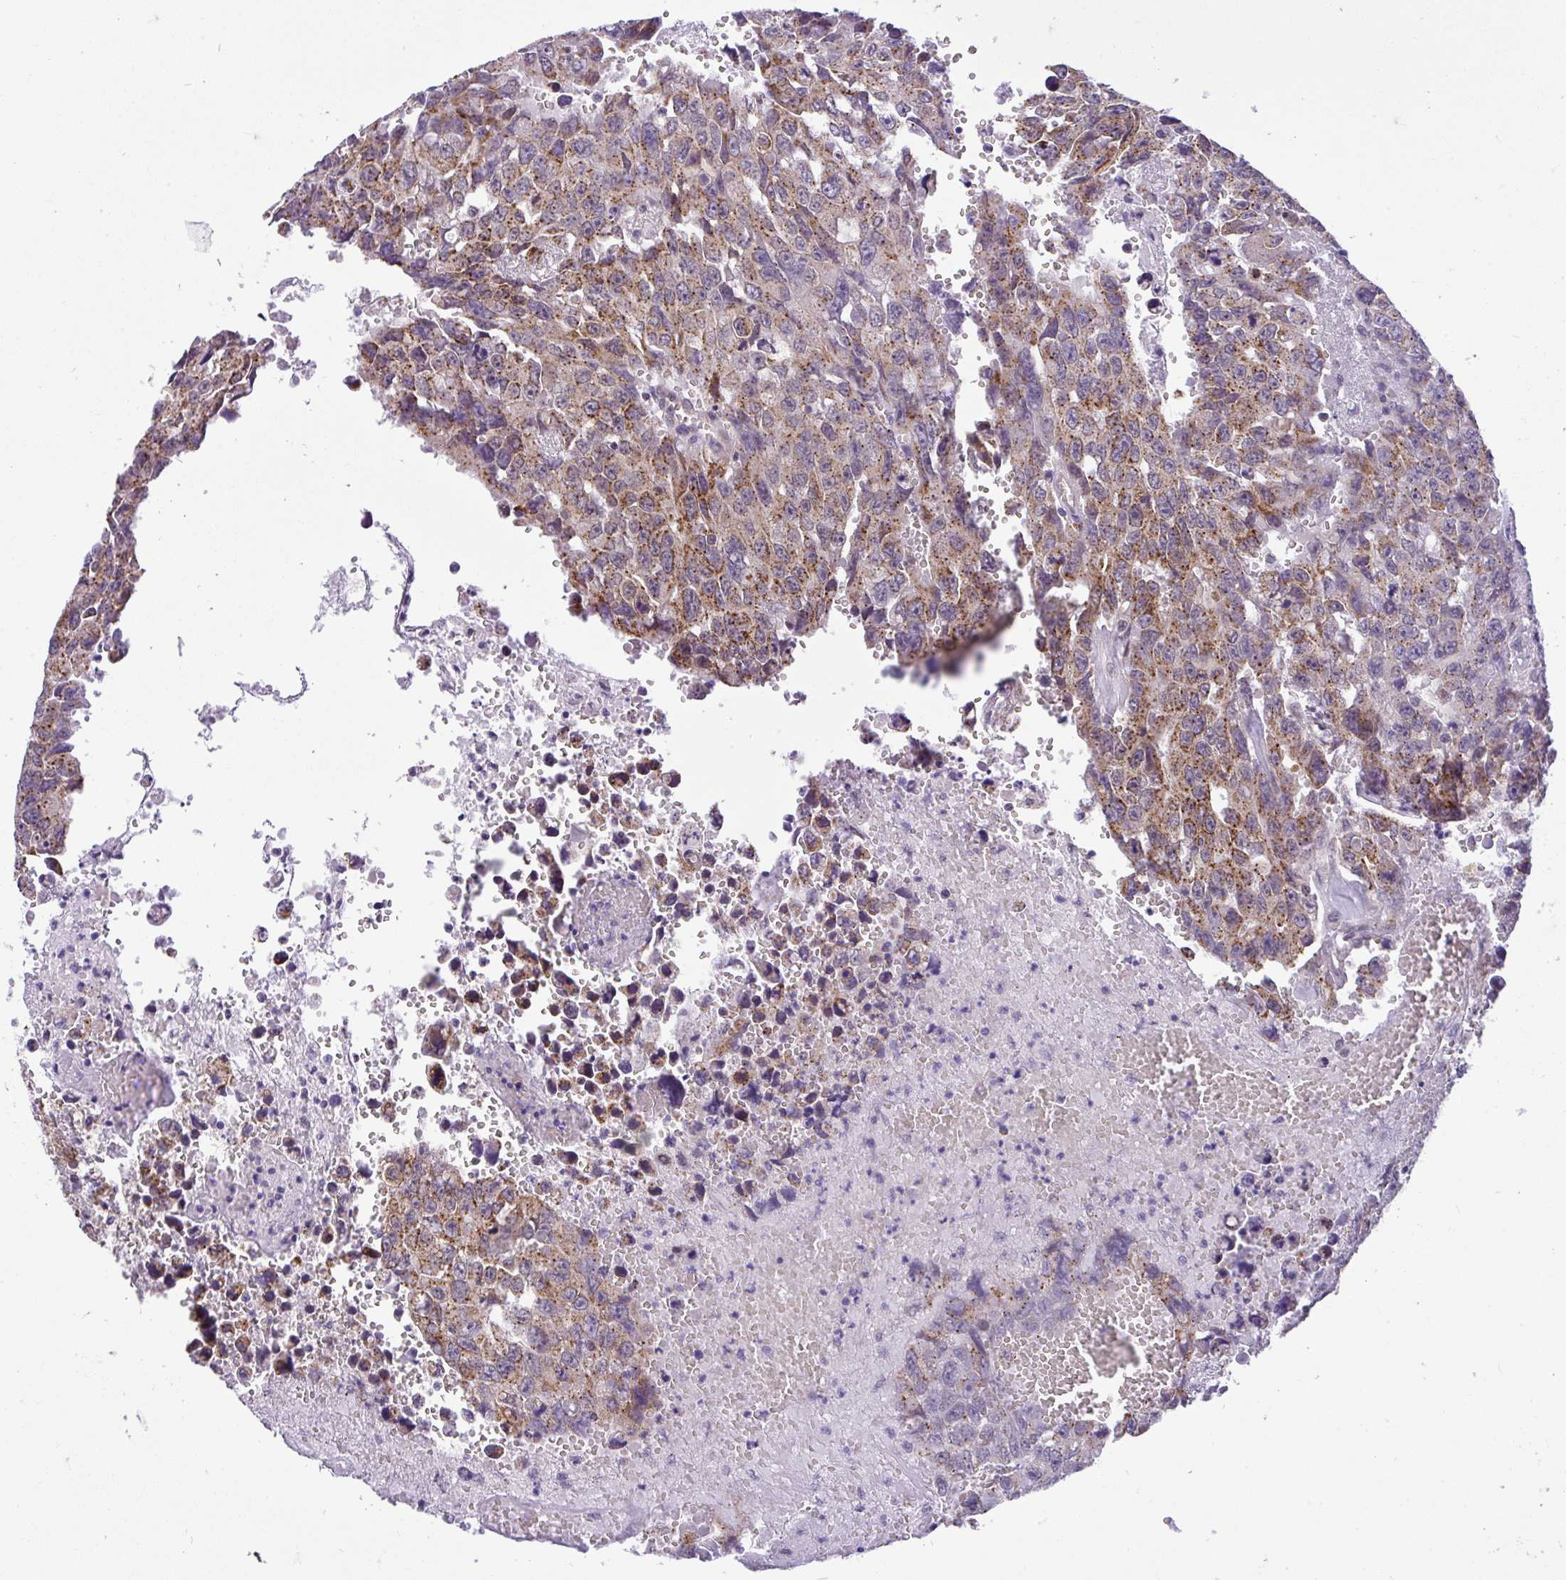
{"staining": {"intensity": "moderate", "quantity": ">75%", "location": "cytoplasmic/membranous"}, "tissue": "testis cancer", "cell_type": "Tumor cells", "image_type": "cancer", "snomed": [{"axis": "morphology", "description": "Seminoma, NOS"}, {"axis": "topography", "description": "Testis"}], "caption": "IHC of human testis cancer reveals medium levels of moderate cytoplasmic/membranous staining in approximately >75% of tumor cells. (DAB (3,3'-diaminobenzidine) IHC with brightfield microscopy, high magnification).", "gene": "PYCR2", "patient": {"sex": "male", "age": 26}}